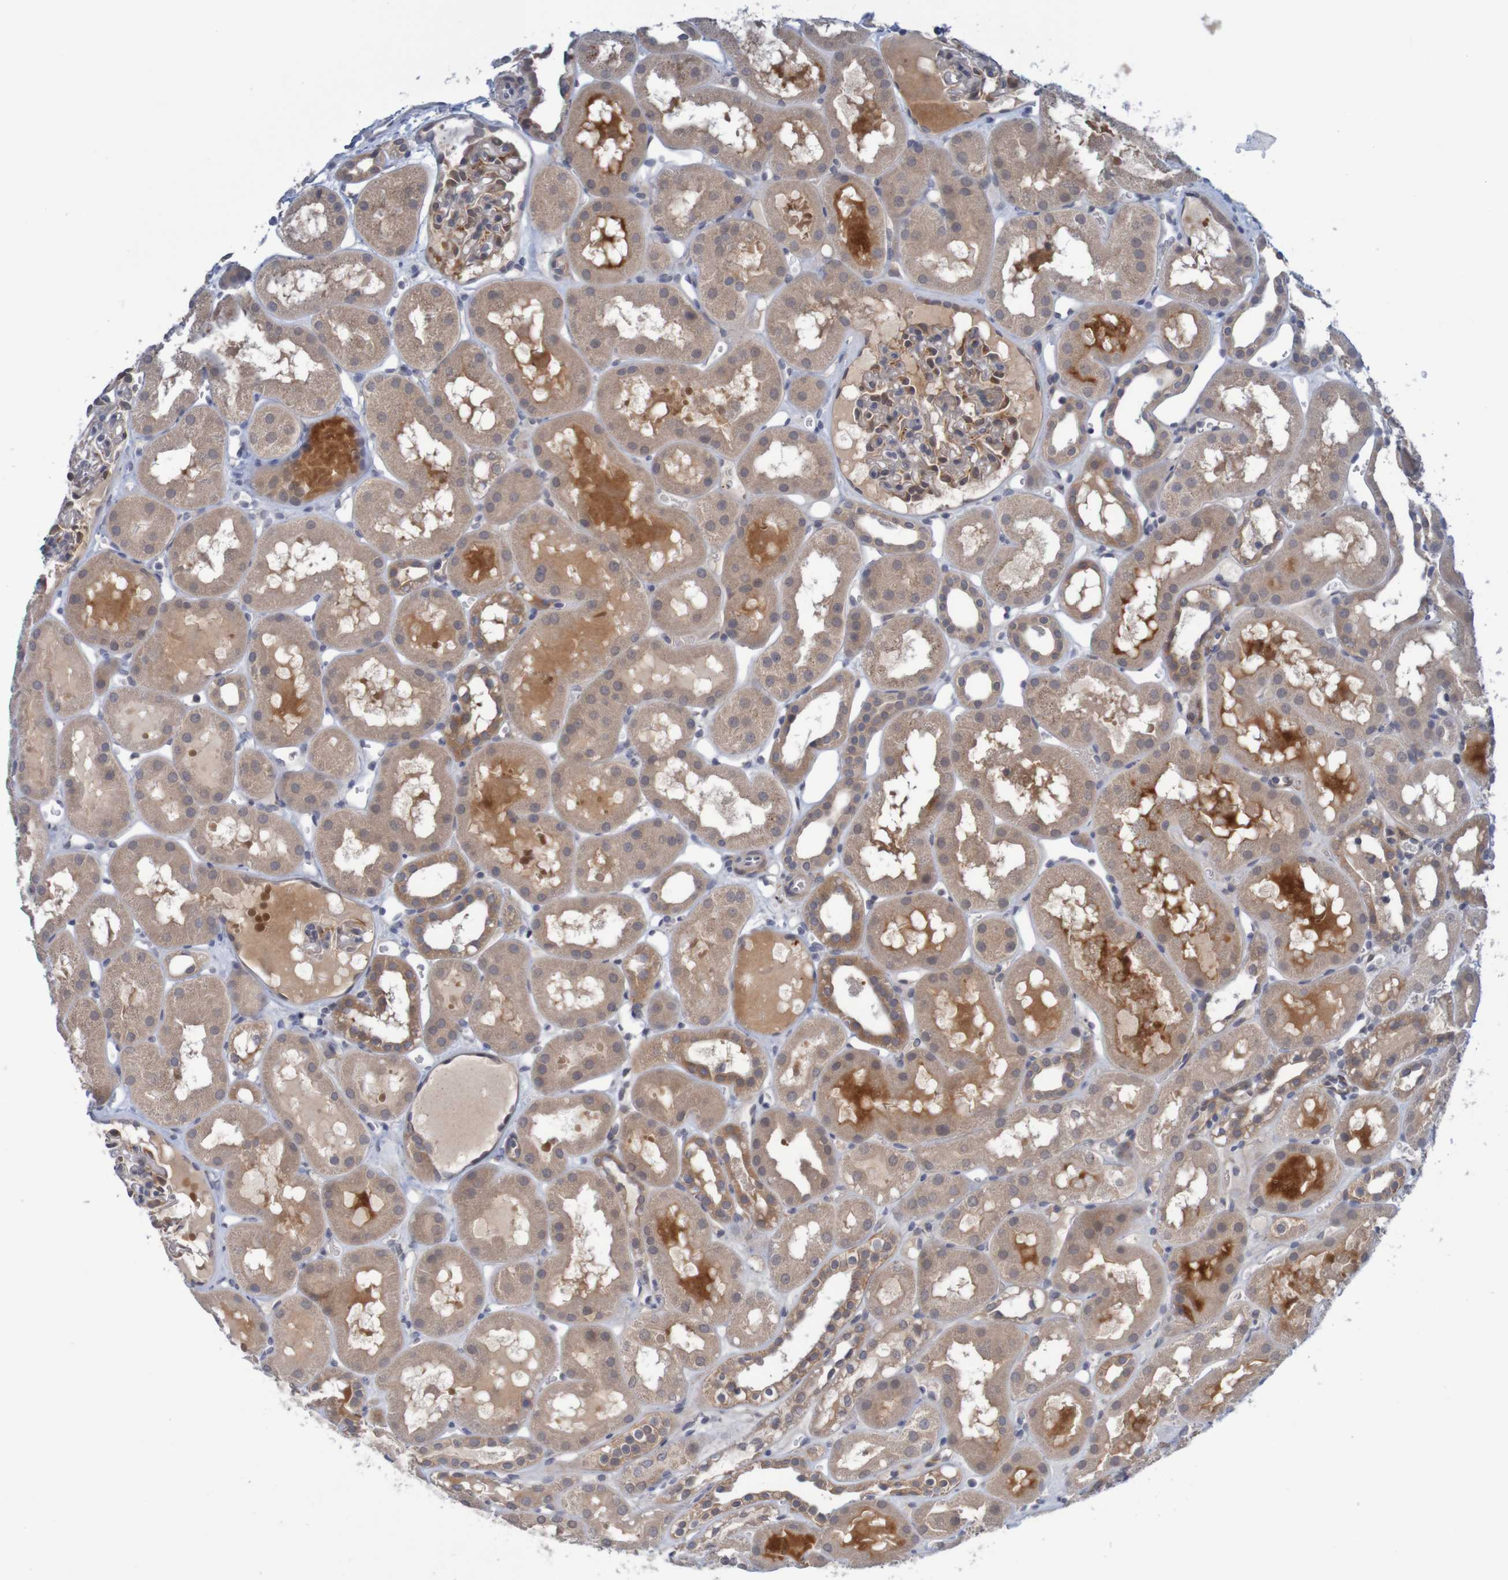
{"staining": {"intensity": "moderate", "quantity": "25%-75%", "location": "cytoplasmic/membranous"}, "tissue": "kidney", "cell_type": "Cells in glomeruli", "image_type": "normal", "snomed": [{"axis": "morphology", "description": "Normal tissue, NOS"}, {"axis": "topography", "description": "Kidney"}, {"axis": "topography", "description": "Urinary bladder"}], "caption": "Cells in glomeruli exhibit moderate cytoplasmic/membranous expression in about 25%-75% of cells in benign kidney.", "gene": "ANKK1", "patient": {"sex": "male", "age": 16}}